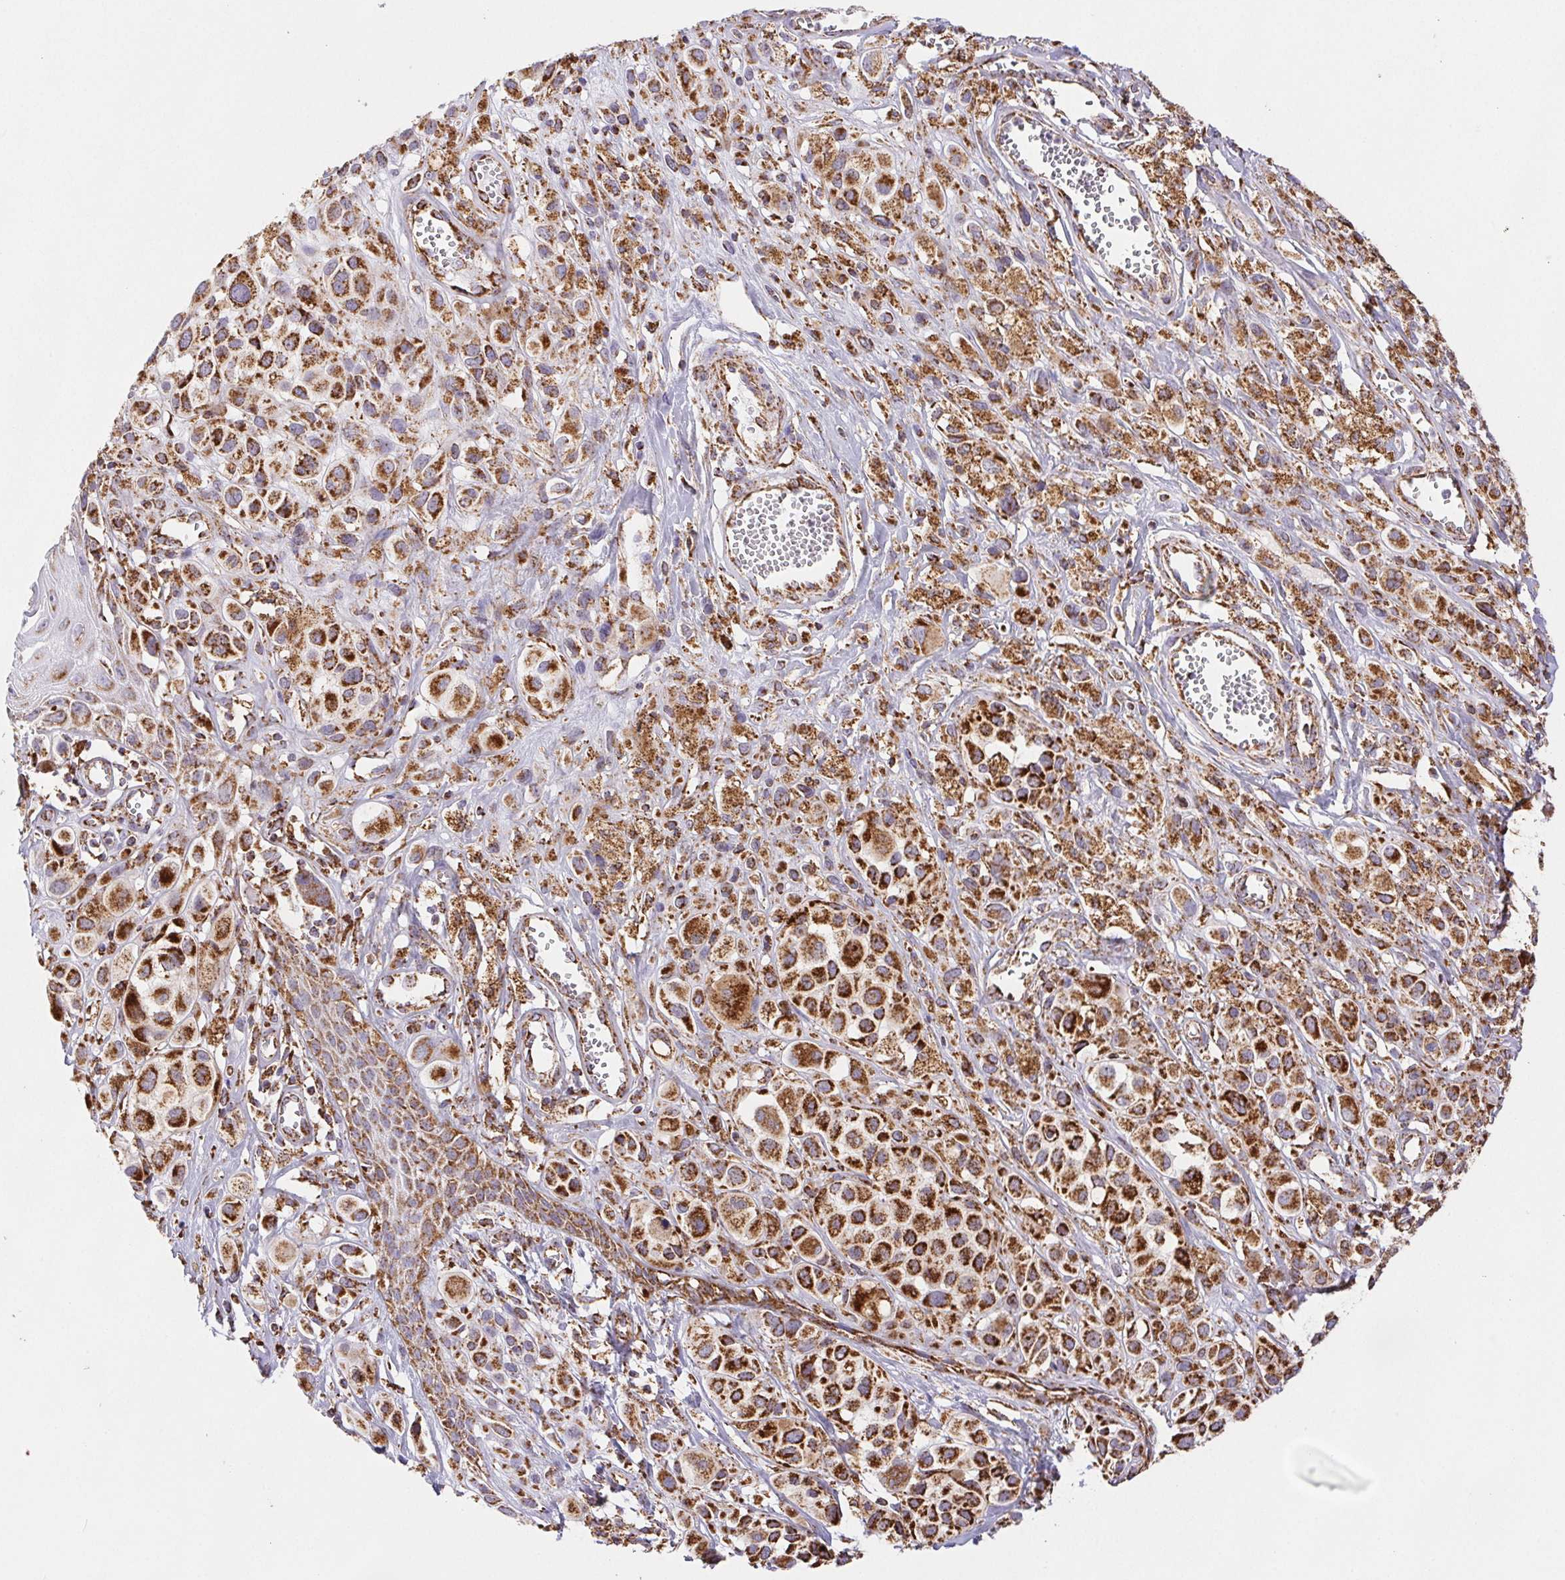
{"staining": {"intensity": "strong", "quantity": ">75%", "location": "cytoplasmic/membranous"}, "tissue": "melanoma", "cell_type": "Tumor cells", "image_type": "cancer", "snomed": [{"axis": "morphology", "description": "Malignant melanoma, NOS"}, {"axis": "topography", "description": "Skin"}], "caption": "Protein staining displays strong cytoplasmic/membranous staining in approximately >75% of tumor cells in malignant melanoma.", "gene": "NIPSNAP2", "patient": {"sex": "male", "age": 77}}